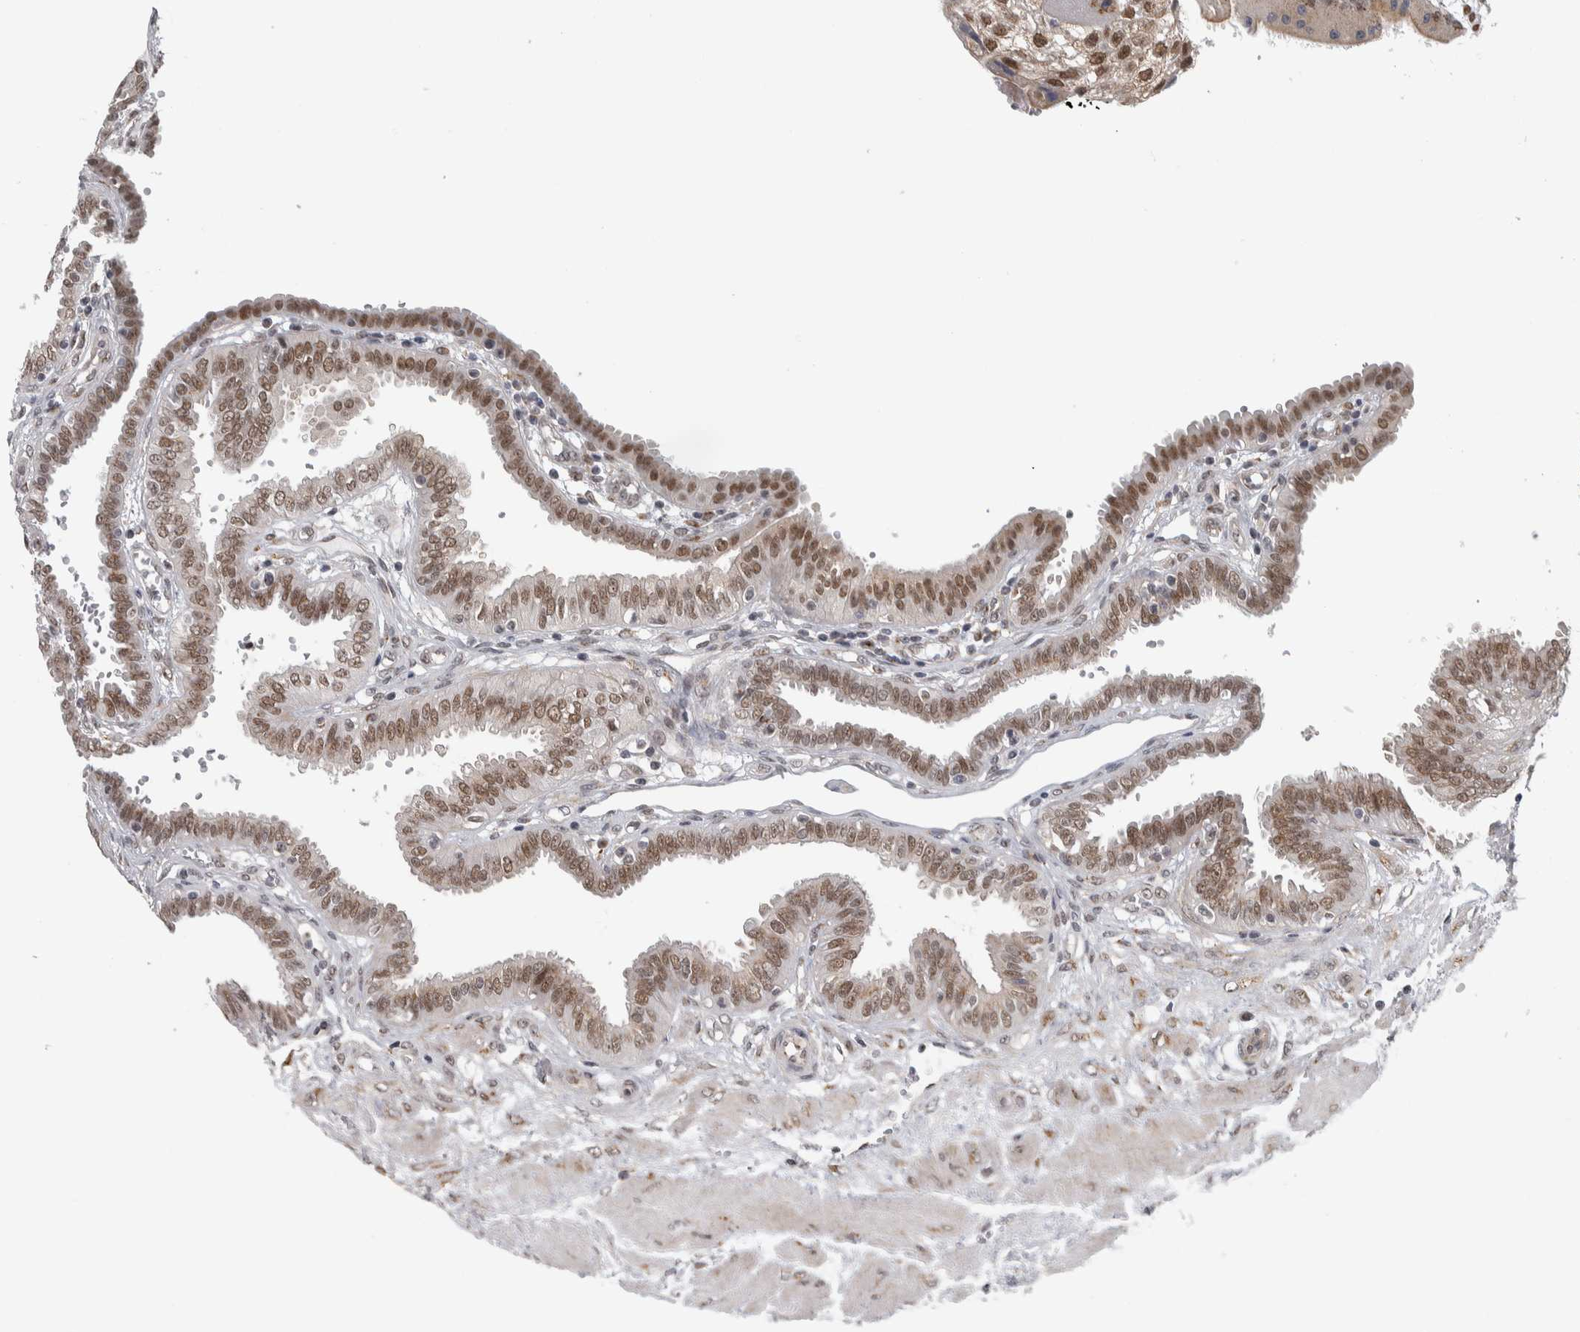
{"staining": {"intensity": "moderate", "quantity": "25%-75%", "location": "nuclear"}, "tissue": "fallopian tube", "cell_type": "Glandular cells", "image_type": "normal", "snomed": [{"axis": "morphology", "description": "Normal tissue, NOS"}, {"axis": "topography", "description": "Fallopian tube"}, {"axis": "topography", "description": "Placenta"}], "caption": "This is a photomicrograph of IHC staining of unremarkable fallopian tube, which shows moderate staining in the nuclear of glandular cells.", "gene": "ZMYND8", "patient": {"sex": "female", "age": 32}}